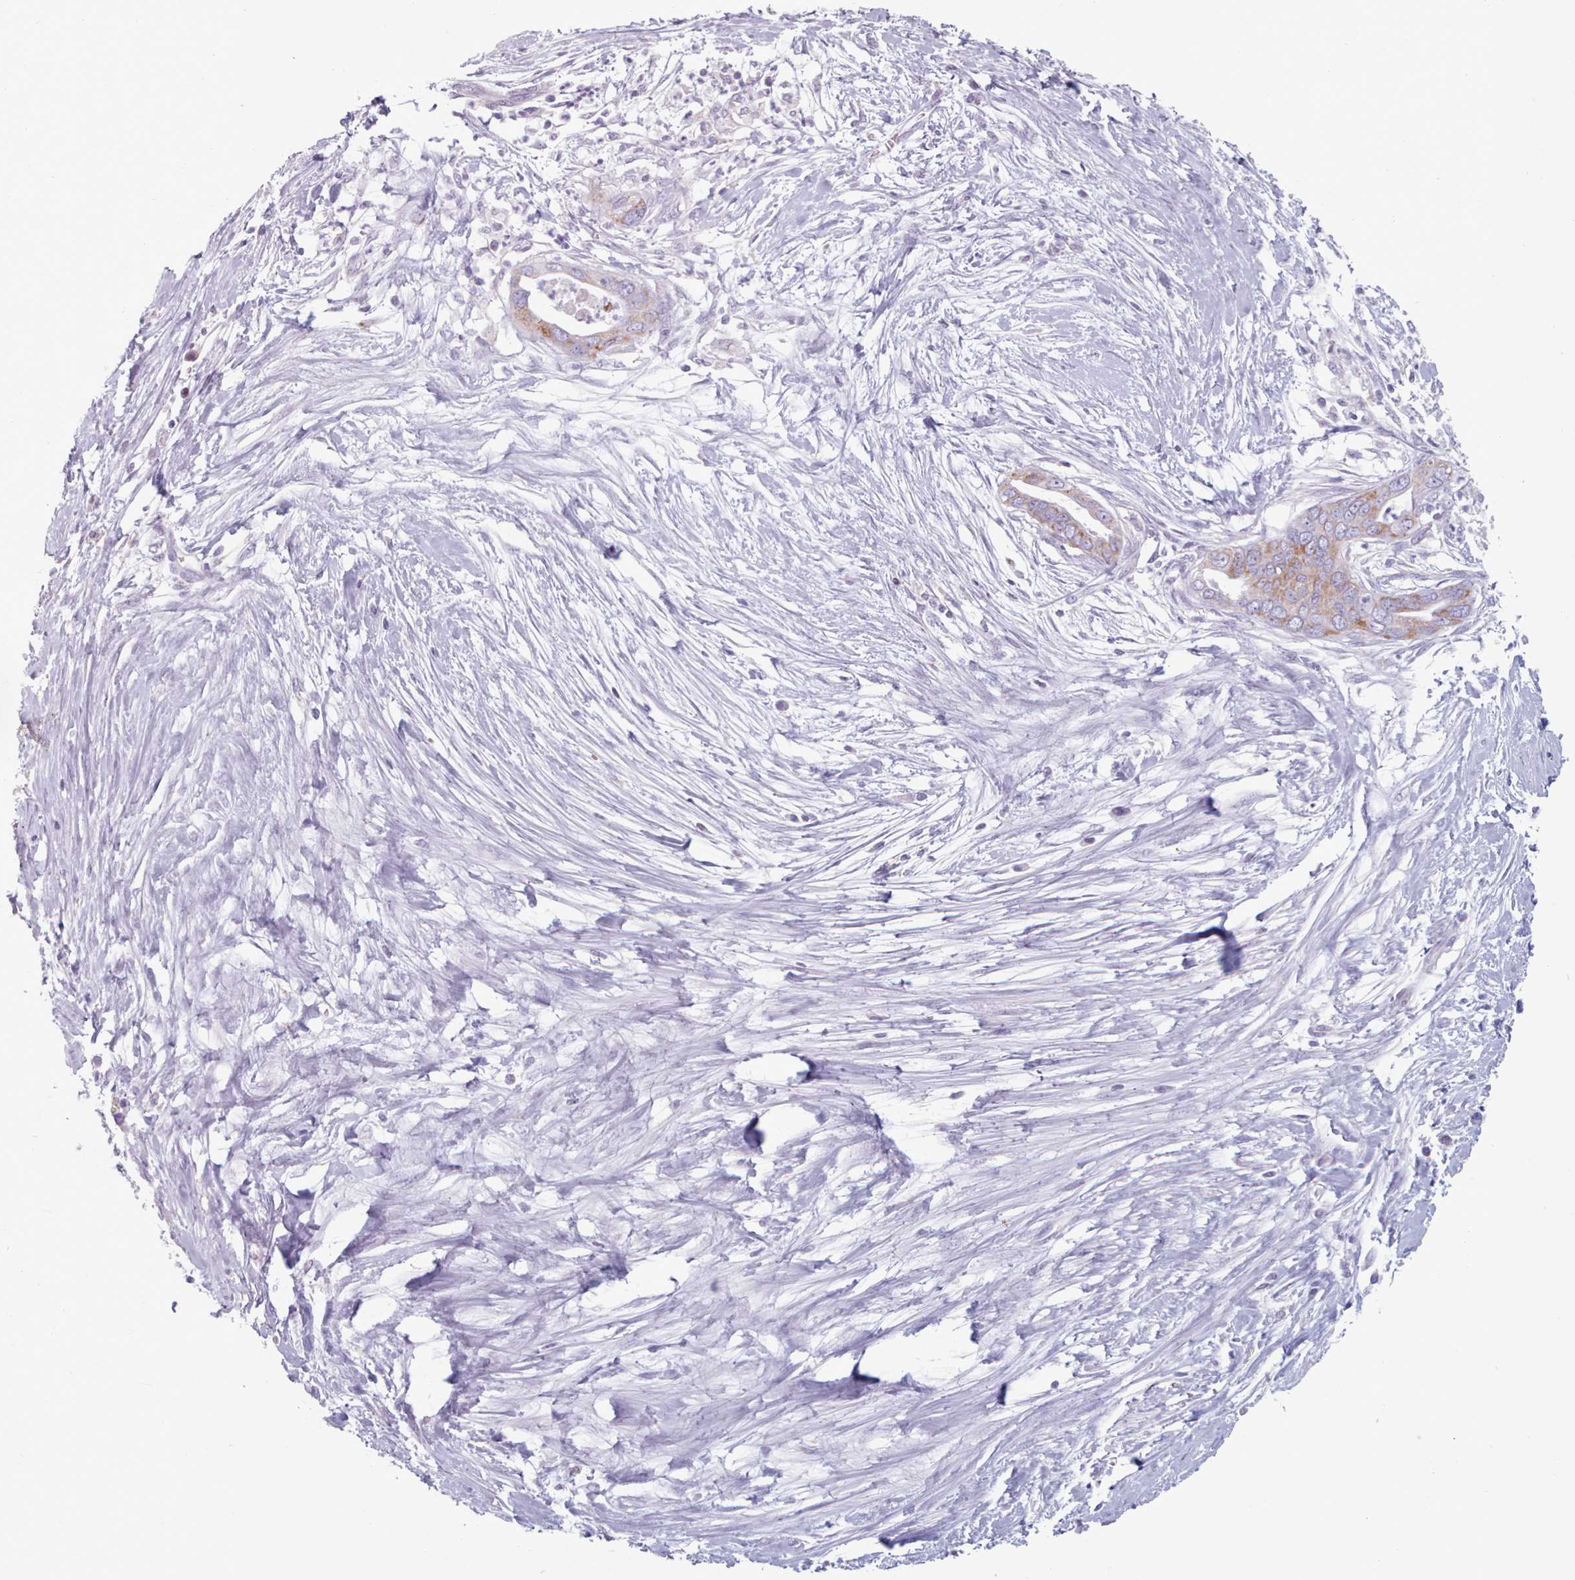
{"staining": {"intensity": "moderate", "quantity": "25%-75%", "location": "cytoplasmic/membranous"}, "tissue": "pancreatic cancer", "cell_type": "Tumor cells", "image_type": "cancer", "snomed": [{"axis": "morphology", "description": "Adenocarcinoma, NOS"}, {"axis": "topography", "description": "Pancreas"}], "caption": "IHC of human pancreatic adenocarcinoma exhibits medium levels of moderate cytoplasmic/membranous expression in approximately 25%-75% of tumor cells.", "gene": "FAM170B", "patient": {"sex": "male", "age": 75}}